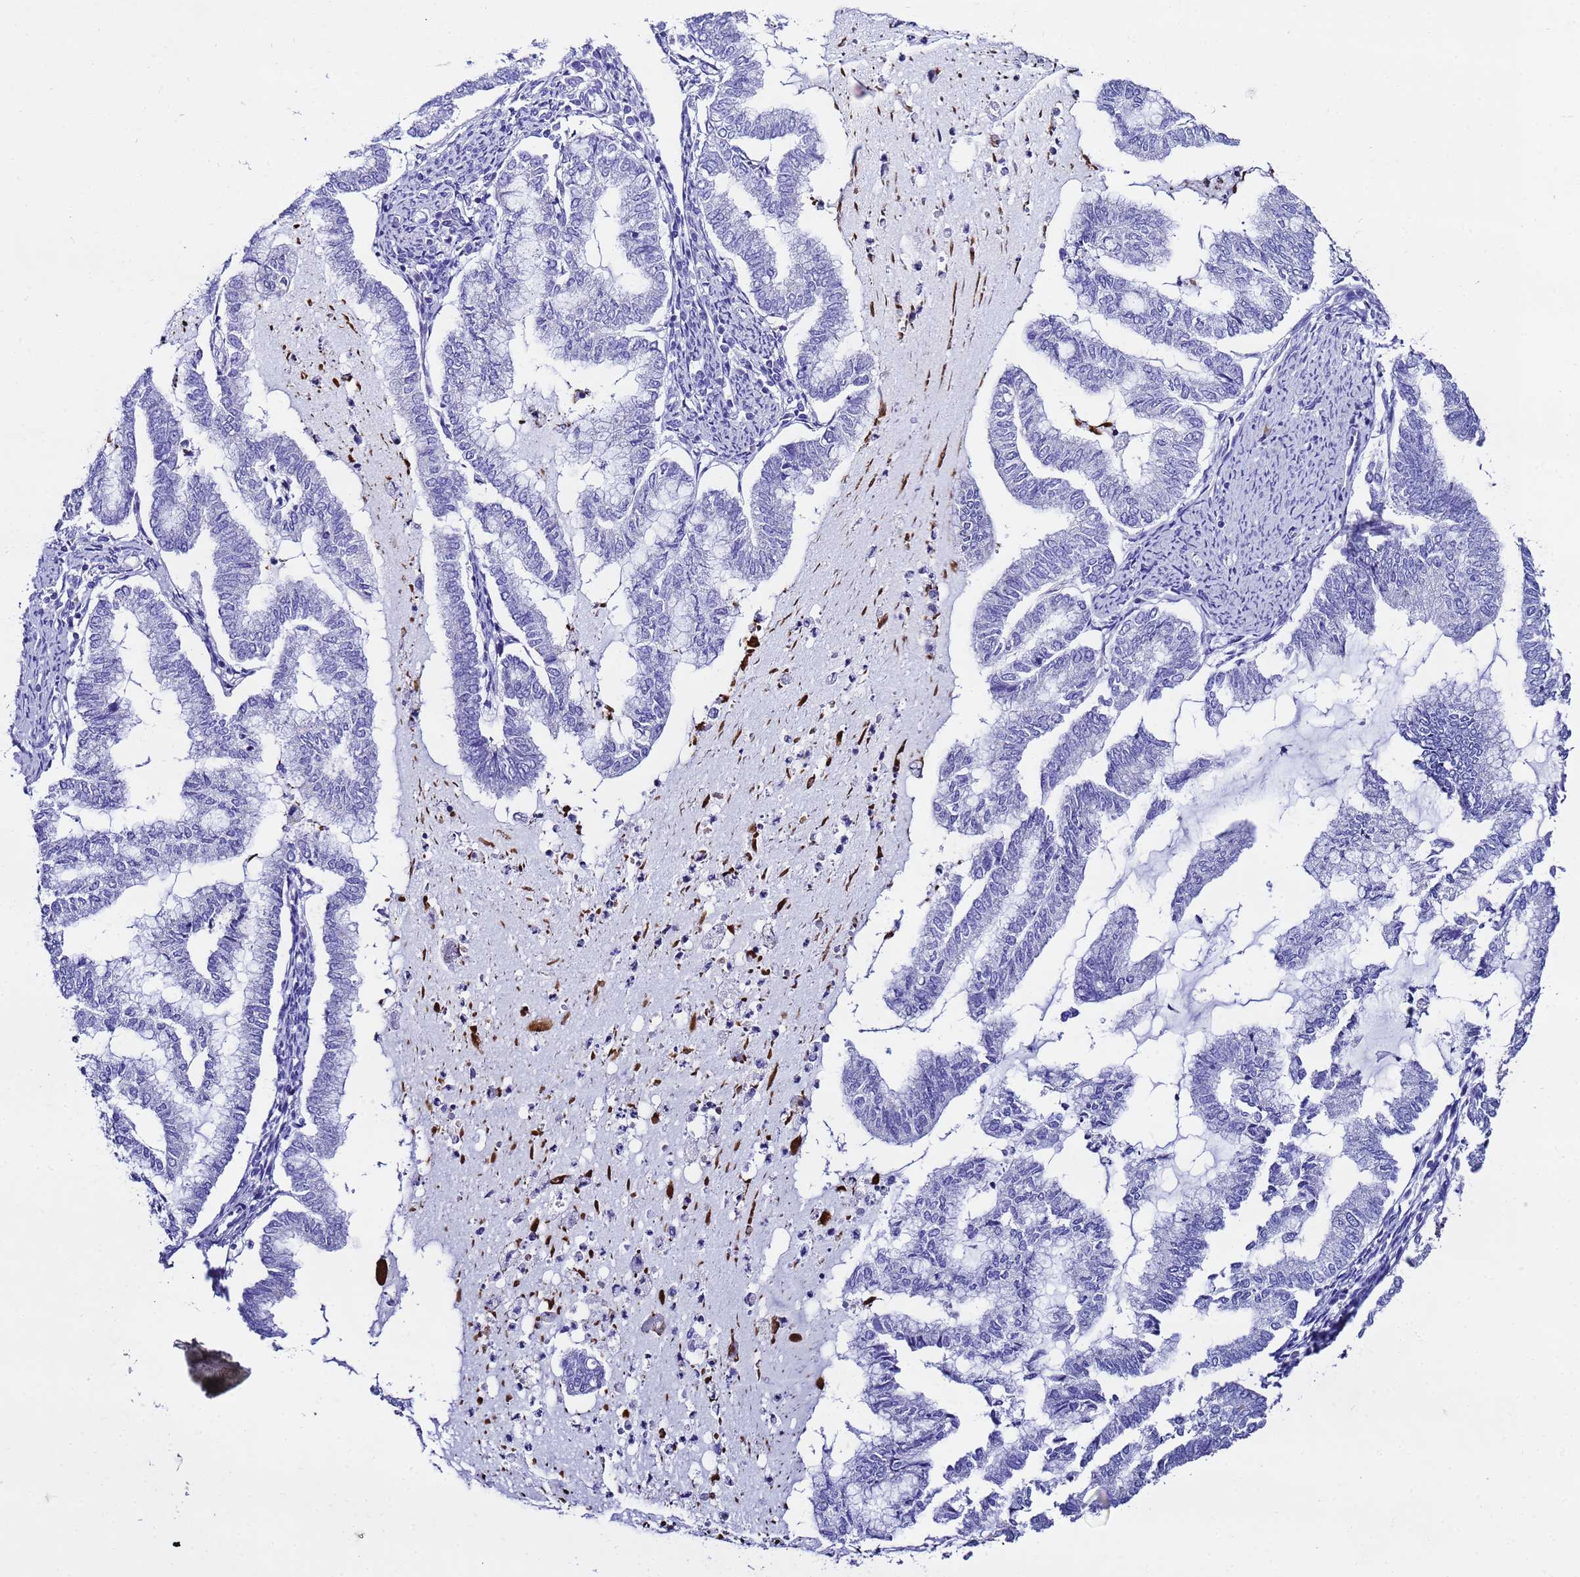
{"staining": {"intensity": "negative", "quantity": "none", "location": "none"}, "tissue": "endometrial cancer", "cell_type": "Tumor cells", "image_type": "cancer", "snomed": [{"axis": "morphology", "description": "Adenocarcinoma, NOS"}, {"axis": "topography", "description": "Endometrium"}], "caption": "DAB immunohistochemical staining of adenocarcinoma (endometrial) shows no significant expression in tumor cells. (Stains: DAB immunohistochemistry with hematoxylin counter stain, Microscopy: brightfield microscopy at high magnification).", "gene": "UGT2B10", "patient": {"sex": "female", "age": 79}}